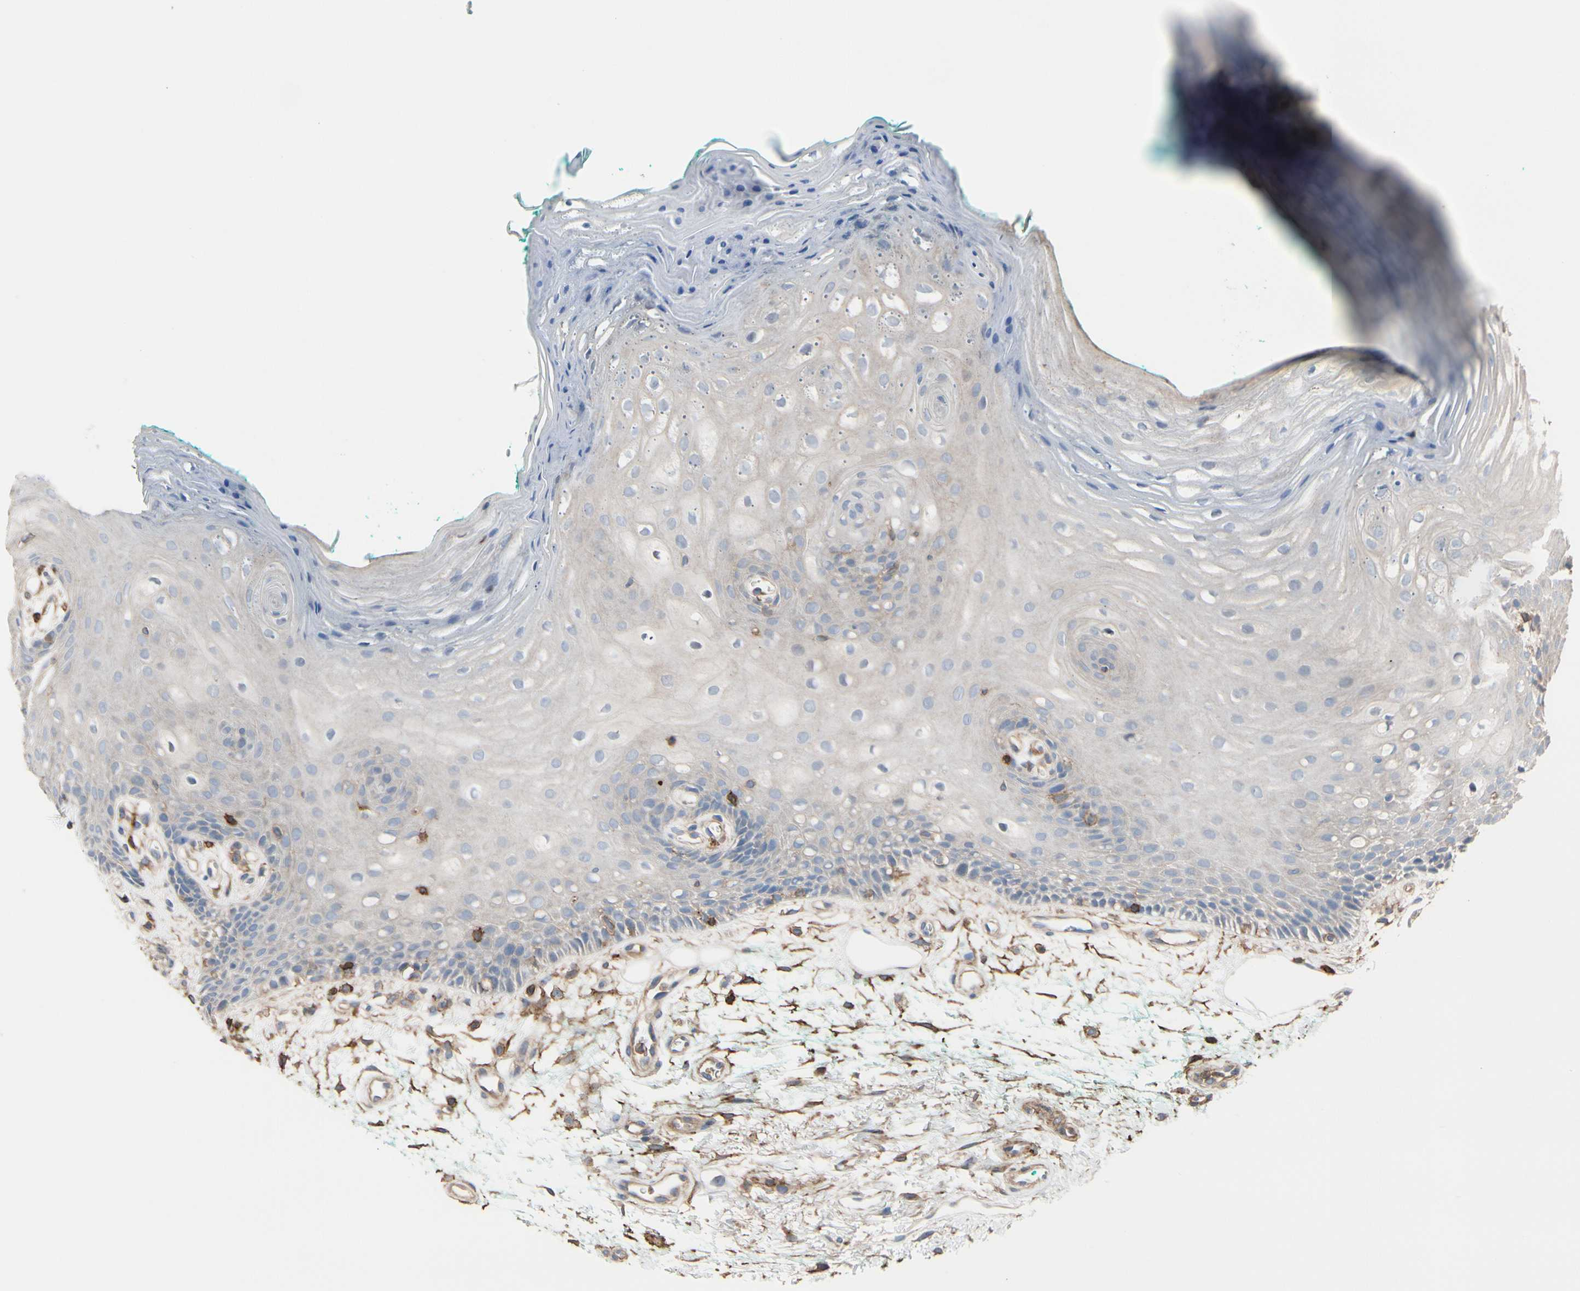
{"staining": {"intensity": "negative", "quantity": "none", "location": "none"}, "tissue": "oral mucosa", "cell_type": "Squamous epithelial cells", "image_type": "normal", "snomed": [{"axis": "morphology", "description": "Normal tissue, NOS"}, {"axis": "topography", "description": "Skeletal muscle"}, {"axis": "topography", "description": "Oral tissue"}, {"axis": "topography", "description": "Peripheral nerve tissue"}], "caption": "Squamous epithelial cells show no significant protein expression in unremarkable oral mucosa. Brightfield microscopy of immunohistochemistry (IHC) stained with DAB (3,3'-diaminobenzidine) (brown) and hematoxylin (blue), captured at high magnification.", "gene": "ANXA6", "patient": {"sex": "female", "age": 84}}